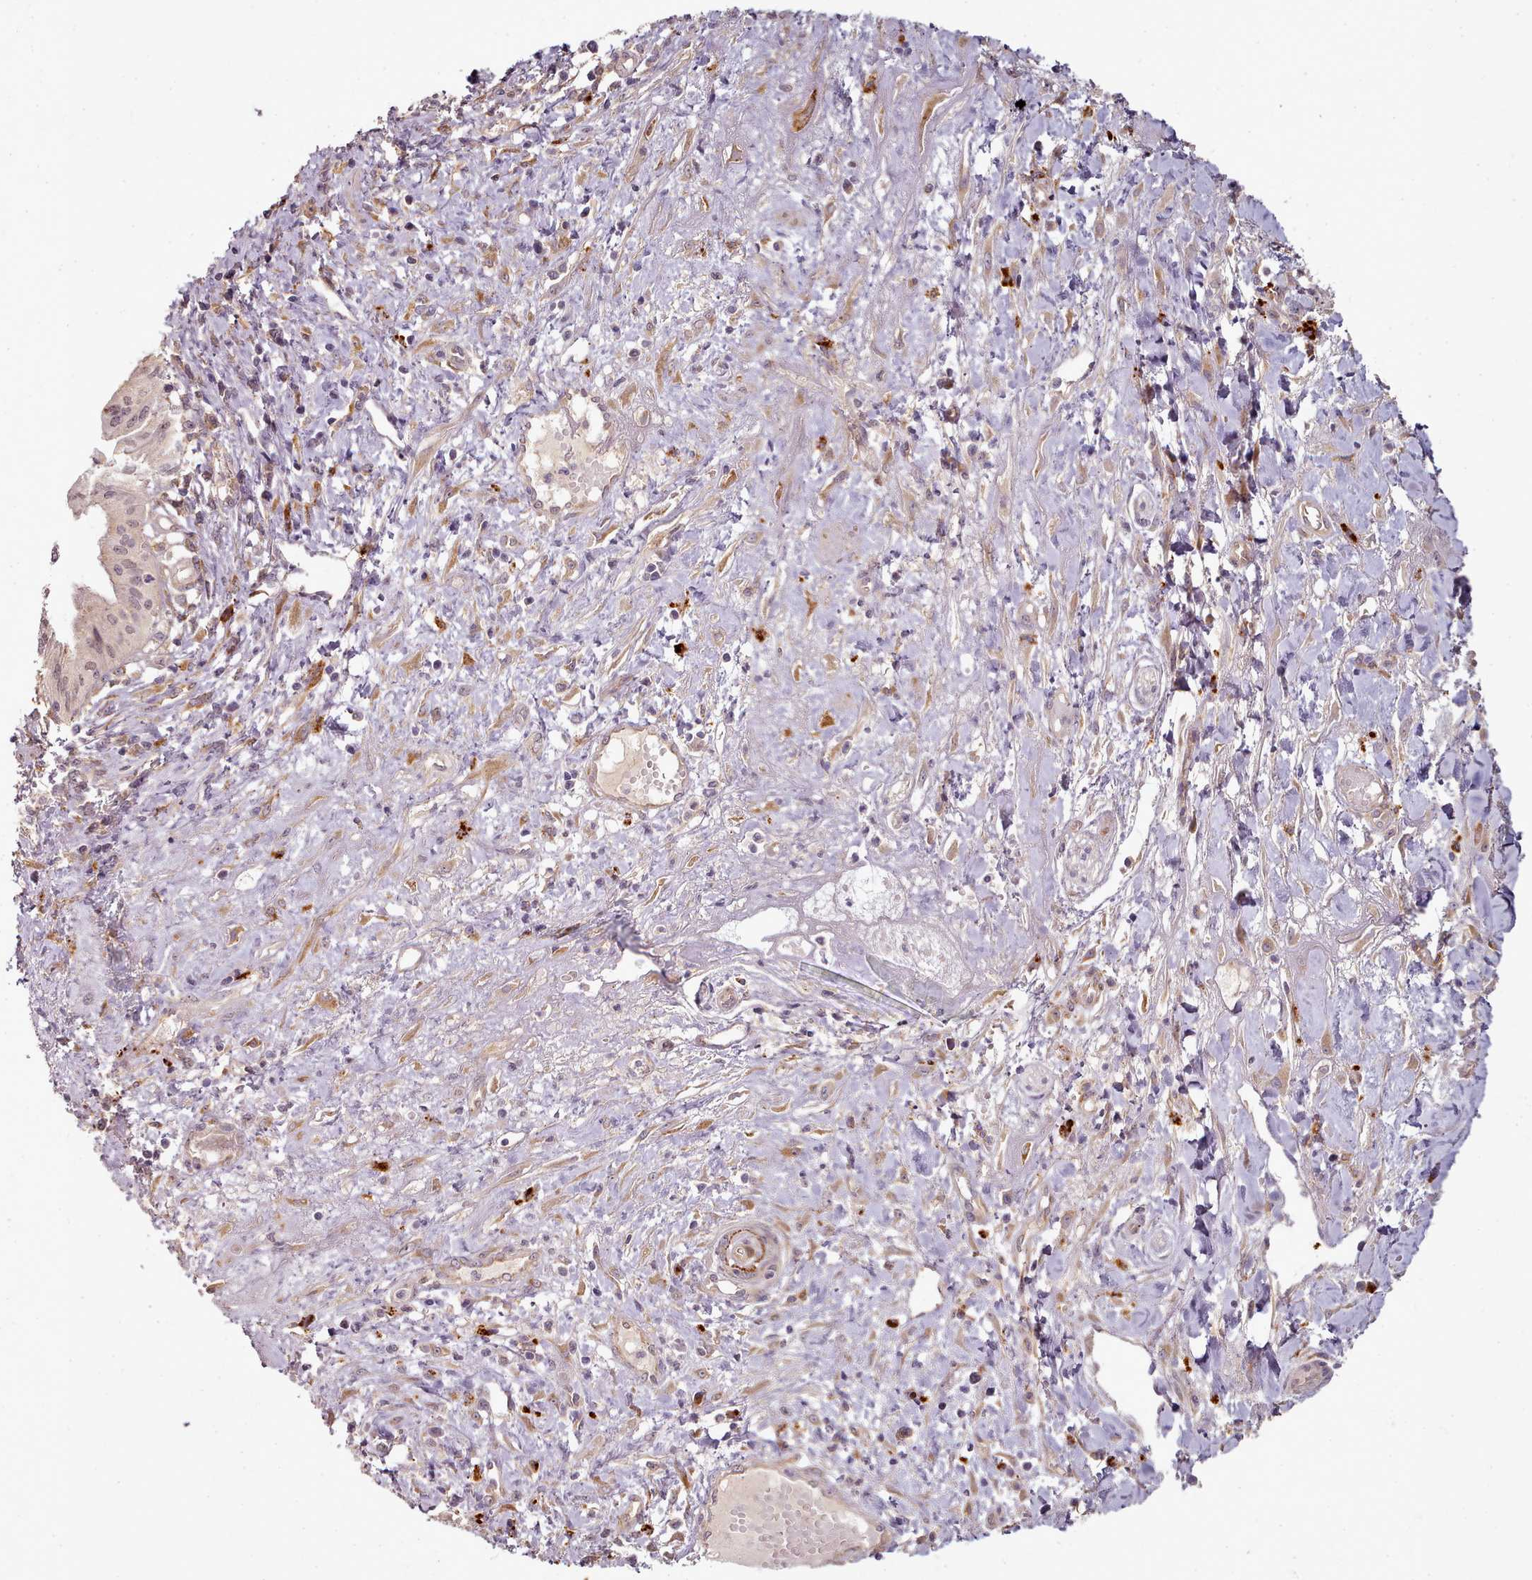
{"staining": {"intensity": "weak", "quantity": ">75%", "location": "cytoplasmic/membranous,nuclear"}, "tissue": "pancreatic cancer", "cell_type": "Tumor cells", "image_type": "cancer", "snomed": [{"axis": "morphology", "description": "Adenocarcinoma, NOS"}, {"axis": "topography", "description": "Pancreas"}], "caption": "Human pancreatic cancer (adenocarcinoma) stained for a protein (brown) exhibits weak cytoplasmic/membranous and nuclear positive positivity in approximately >75% of tumor cells.", "gene": "C1QTNF5", "patient": {"sex": "female", "age": 50}}